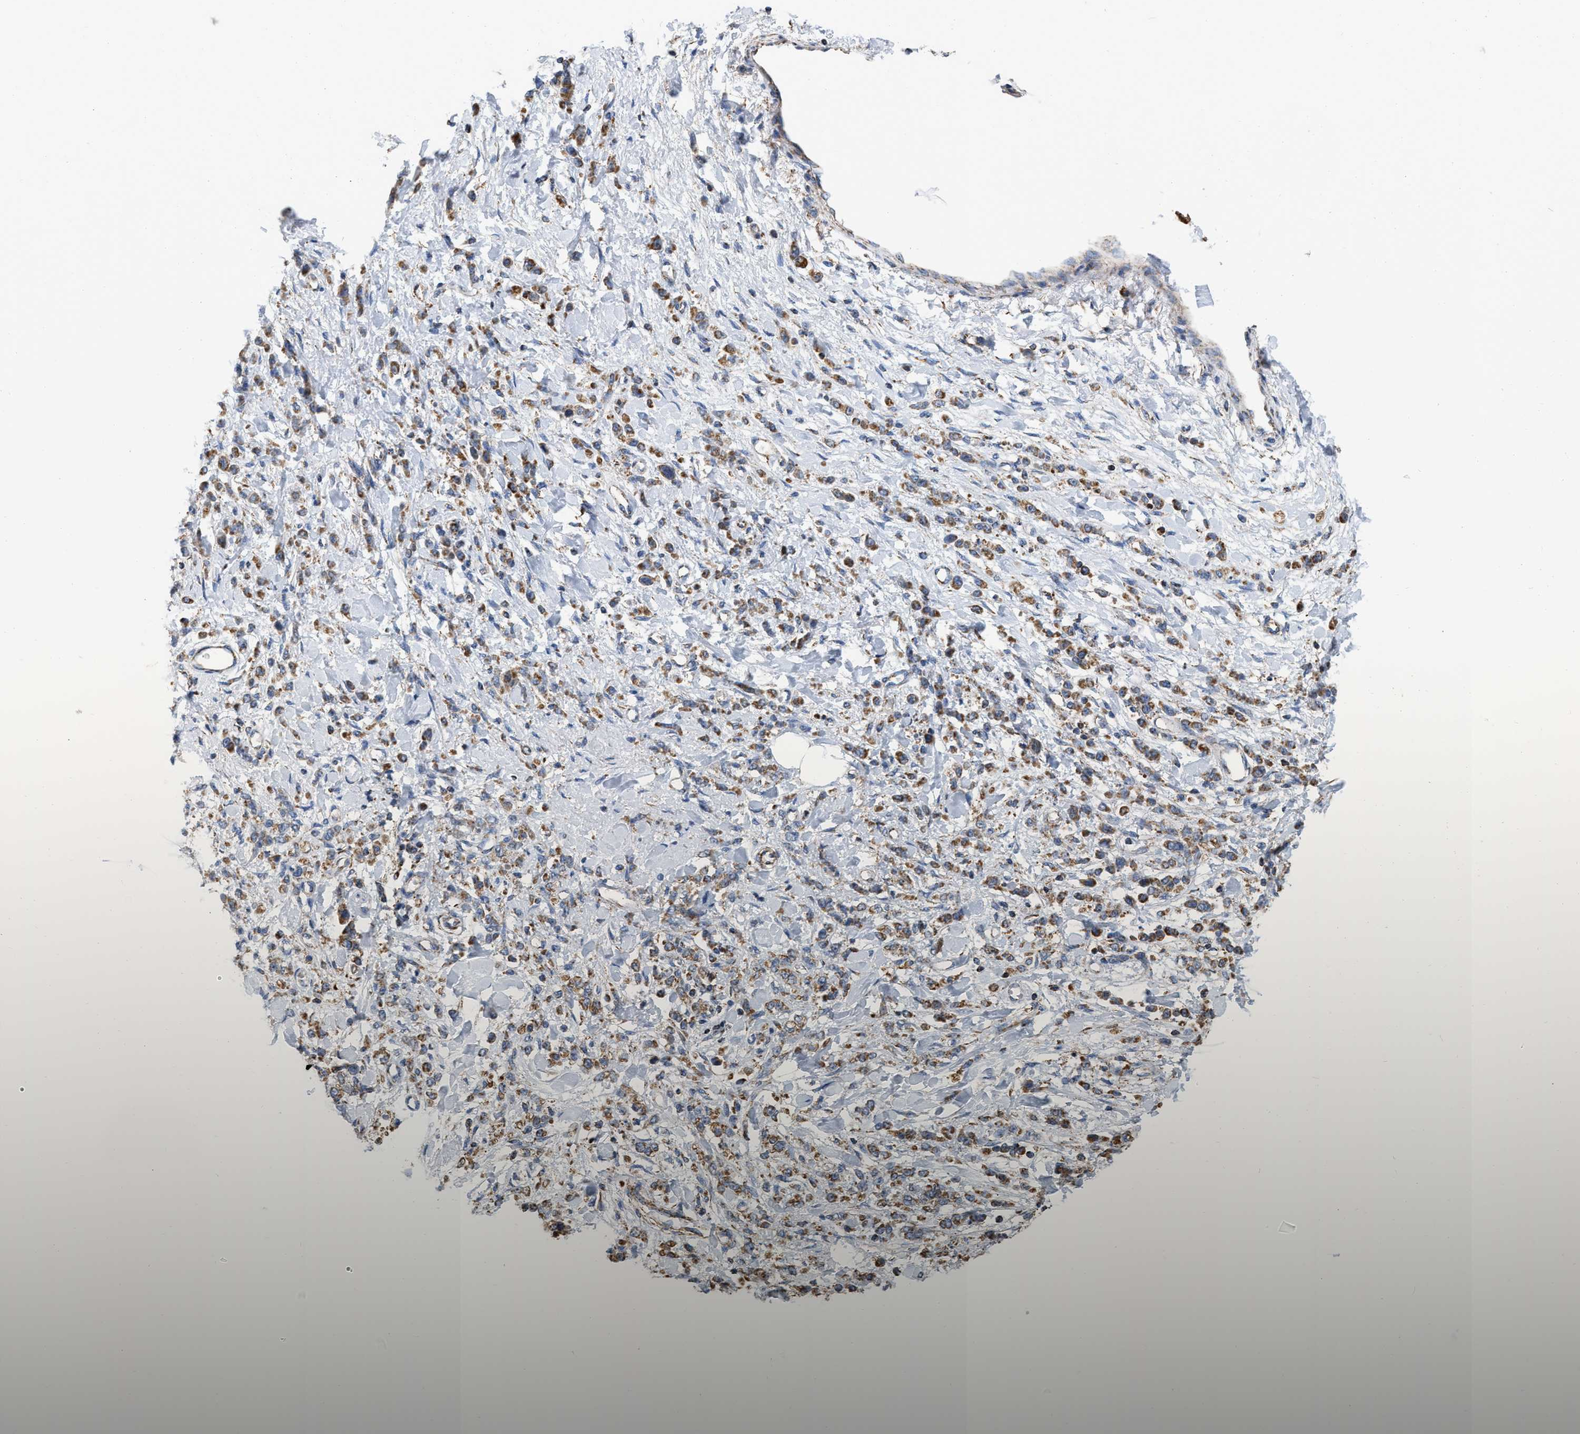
{"staining": {"intensity": "moderate", "quantity": ">75%", "location": "cytoplasmic/membranous"}, "tissue": "stomach cancer", "cell_type": "Tumor cells", "image_type": "cancer", "snomed": [{"axis": "morphology", "description": "Normal tissue, NOS"}, {"axis": "morphology", "description": "Adenocarcinoma, NOS"}, {"axis": "topography", "description": "Stomach"}], "caption": "Immunohistochemical staining of human stomach cancer demonstrates medium levels of moderate cytoplasmic/membranous positivity in approximately >75% of tumor cells. The staining is performed using DAB brown chromogen to label protein expression. The nuclei are counter-stained blue using hematoxylin.", "gene": "CBLB", "patient": {"sex": "male", "age": 82}}